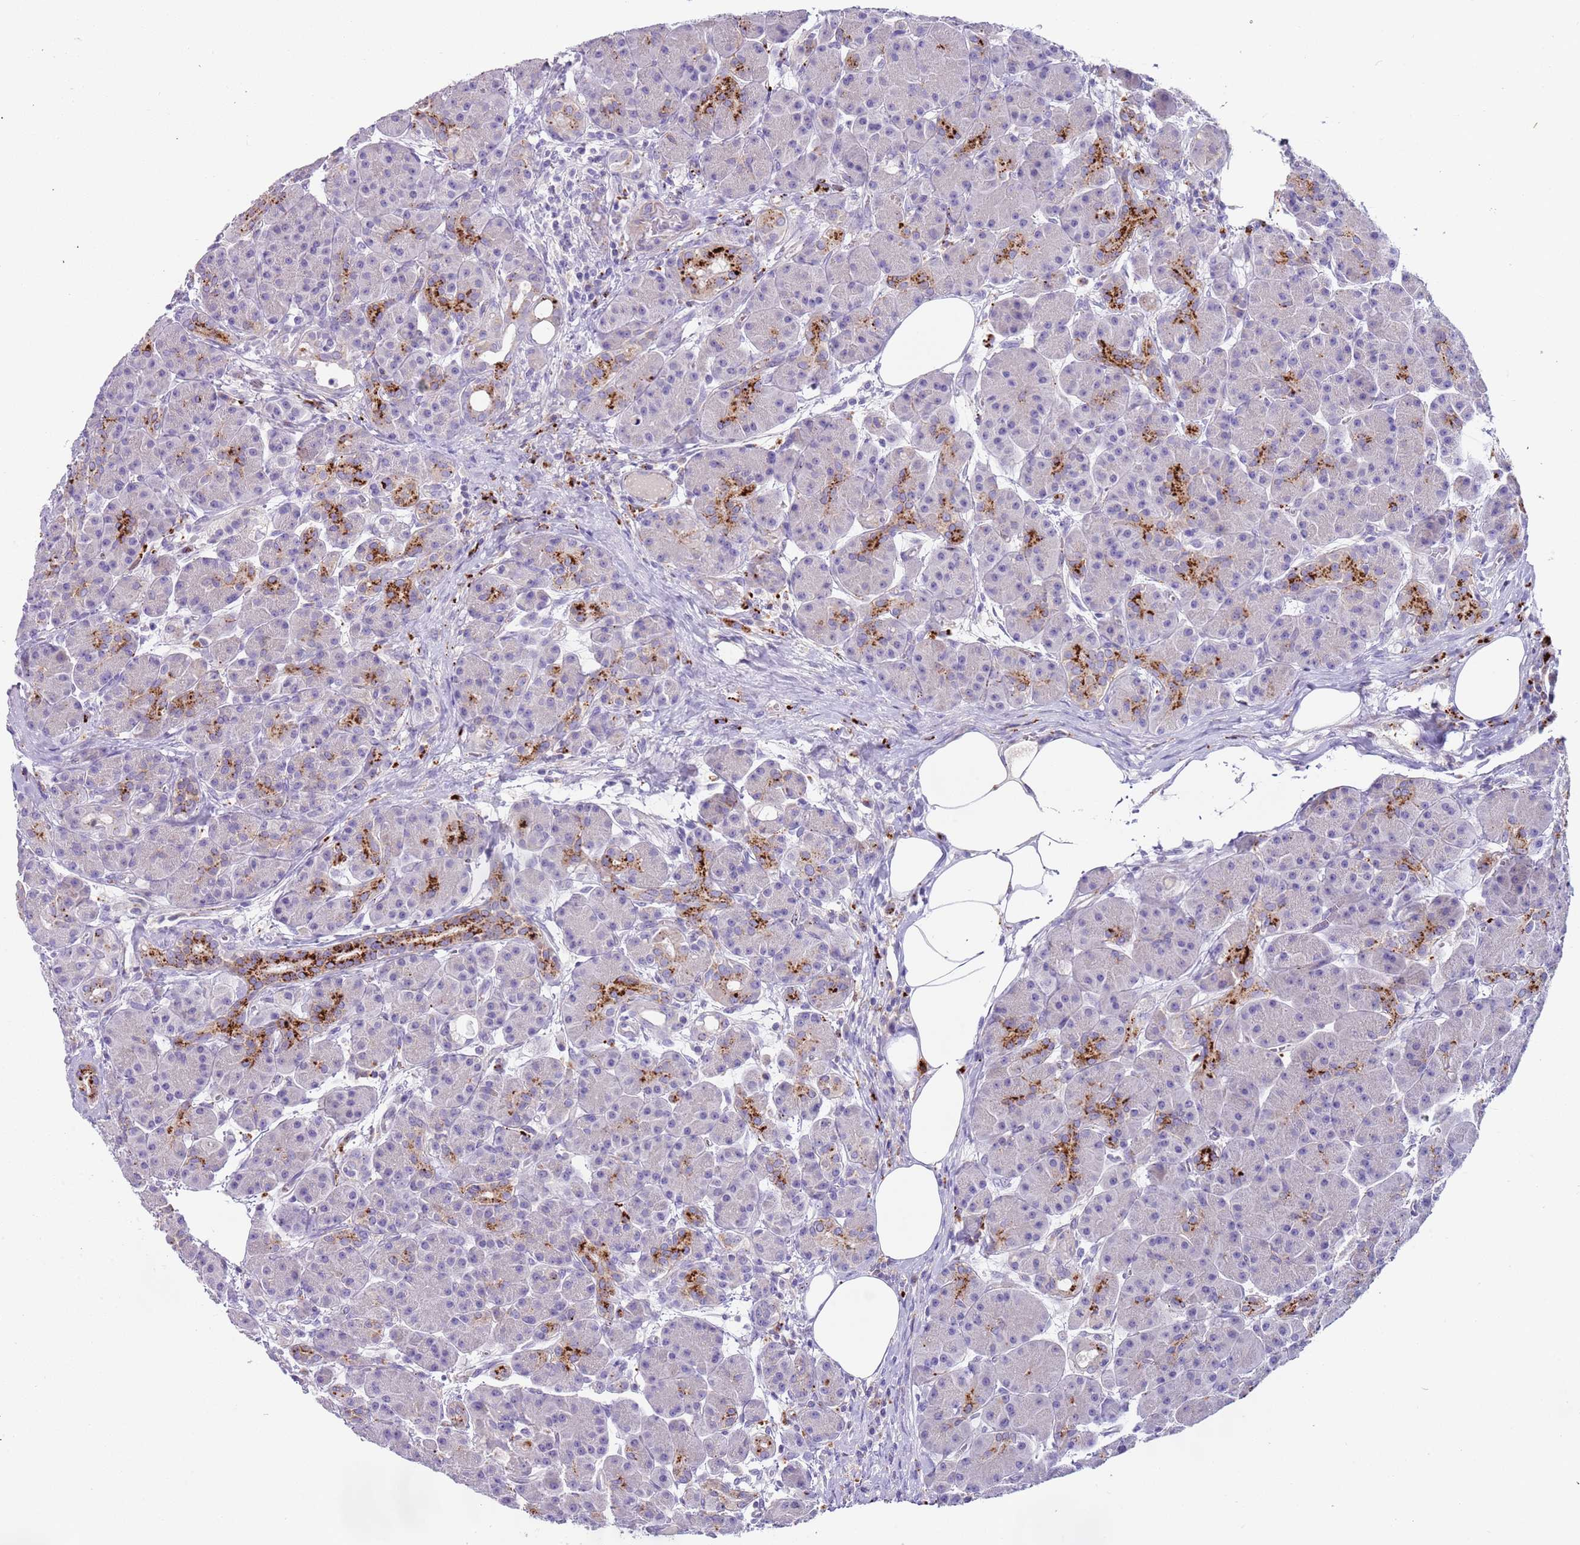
{"staining": {"intensity": "strong", "quantity": "<25%", "location": "cytoplasmic/membranous"}, "tissue": "pancreas", "cell_type": "Exocrine glandular cells", "image_type": "normal", "snomed": [{"axis": "morphology", "description": "Normal tissue, NOS"}, {"axis": "topography", "description": "Pancreas"}], "caption": "About <25% of exocrine glandular cells in benign pancreas exhibit strong cytoplasmic/membranous protein expression as visualized by brown immunohistochemical staining.", "gene": "LRRN3", "patient": {"sex": "male", "age": 63}}